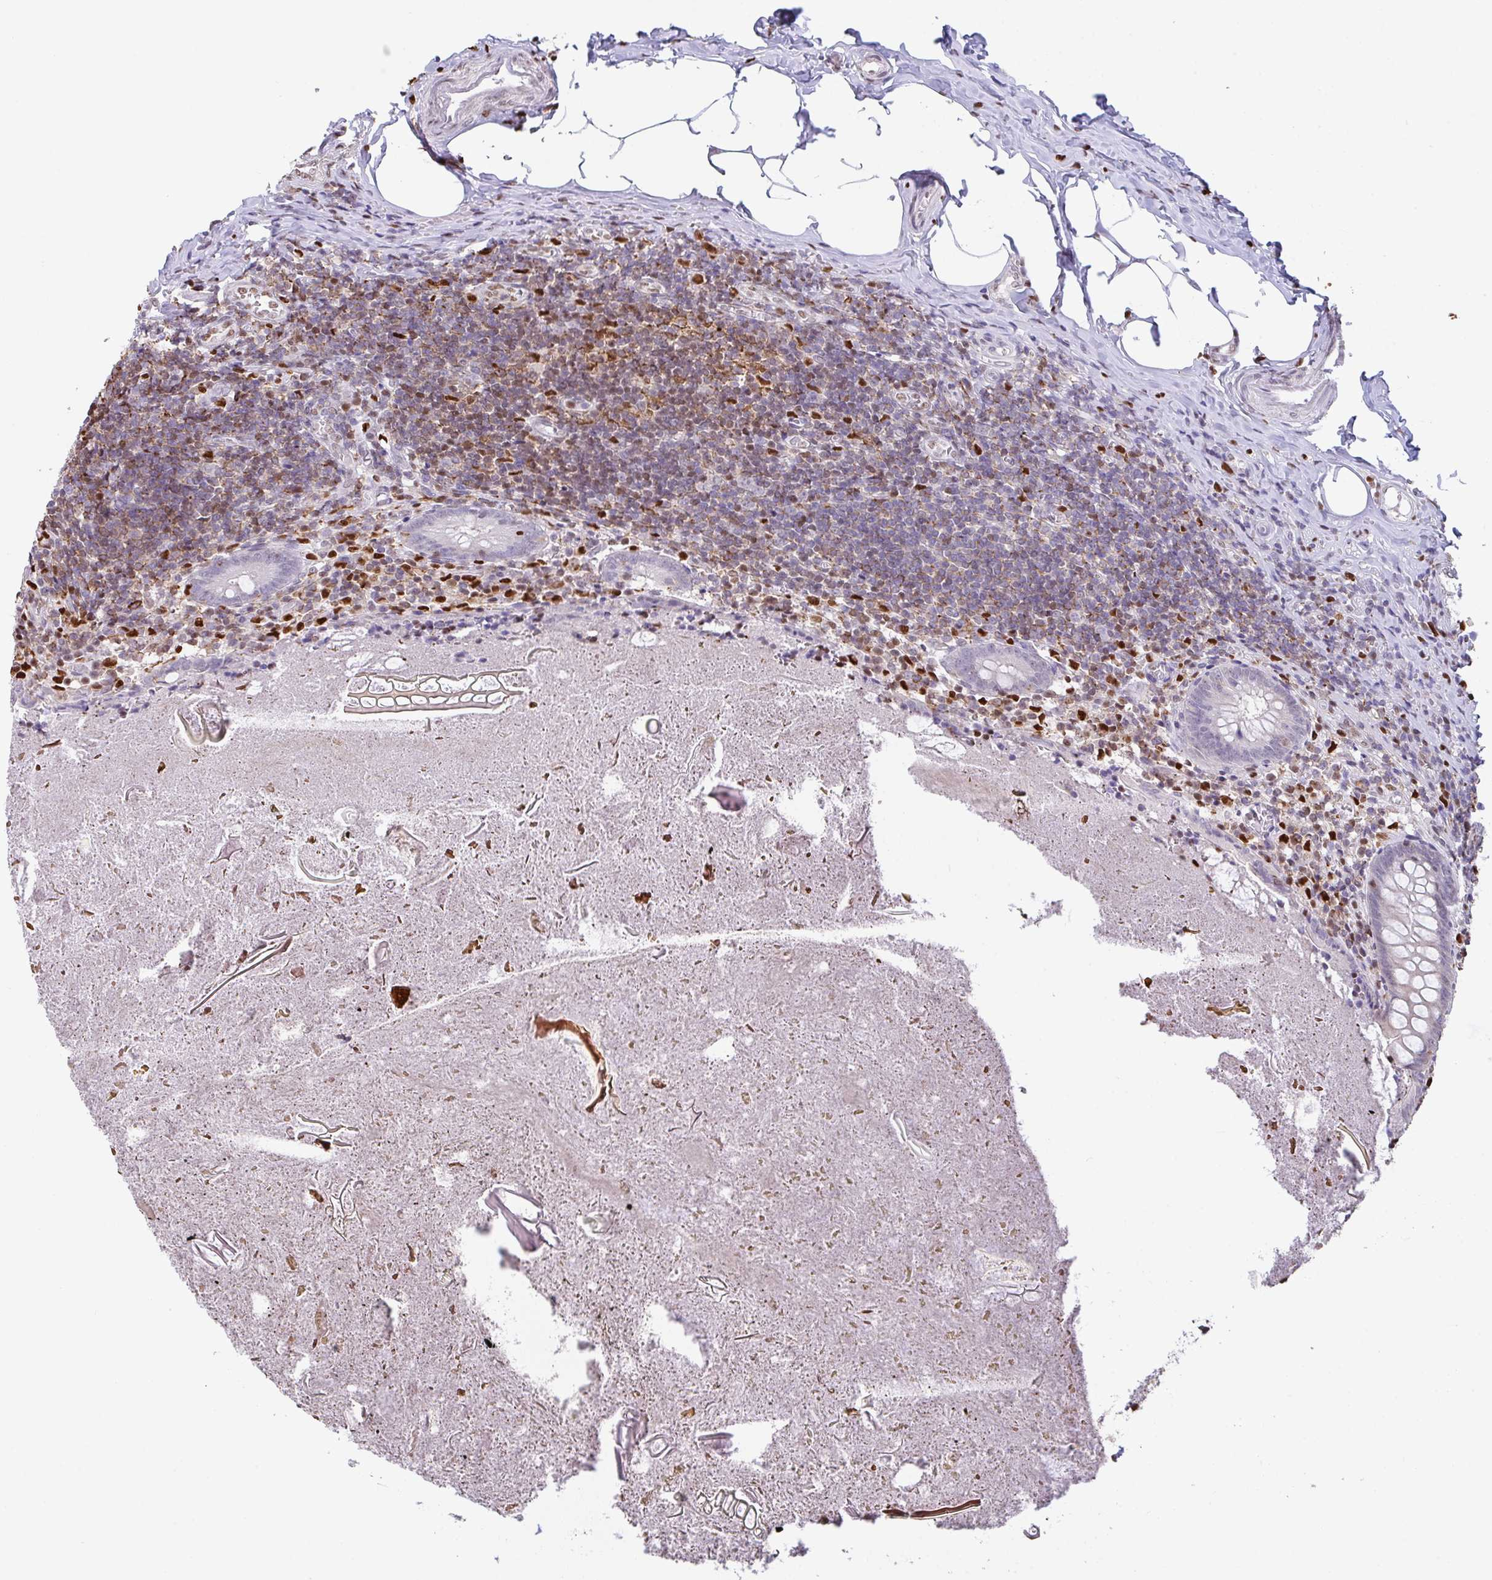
{"staining": {"intensity": "negative", "quantity": "none", "location": "none"}, "tissue": "appendix", "cell_type": "Glandular cells", "image_type": "normal", "snomed": [{"axis": "morphology", "description": "Normal tissue, NOS"}, {"axis": "topography", "description": "Appendix"}], "caption": "This is an IHC photomicrograph of unremarkable appendix. There is no staining in glandular cells.", "gene": "BTBD10", "patient": {"sex": "female", "age": 17}}